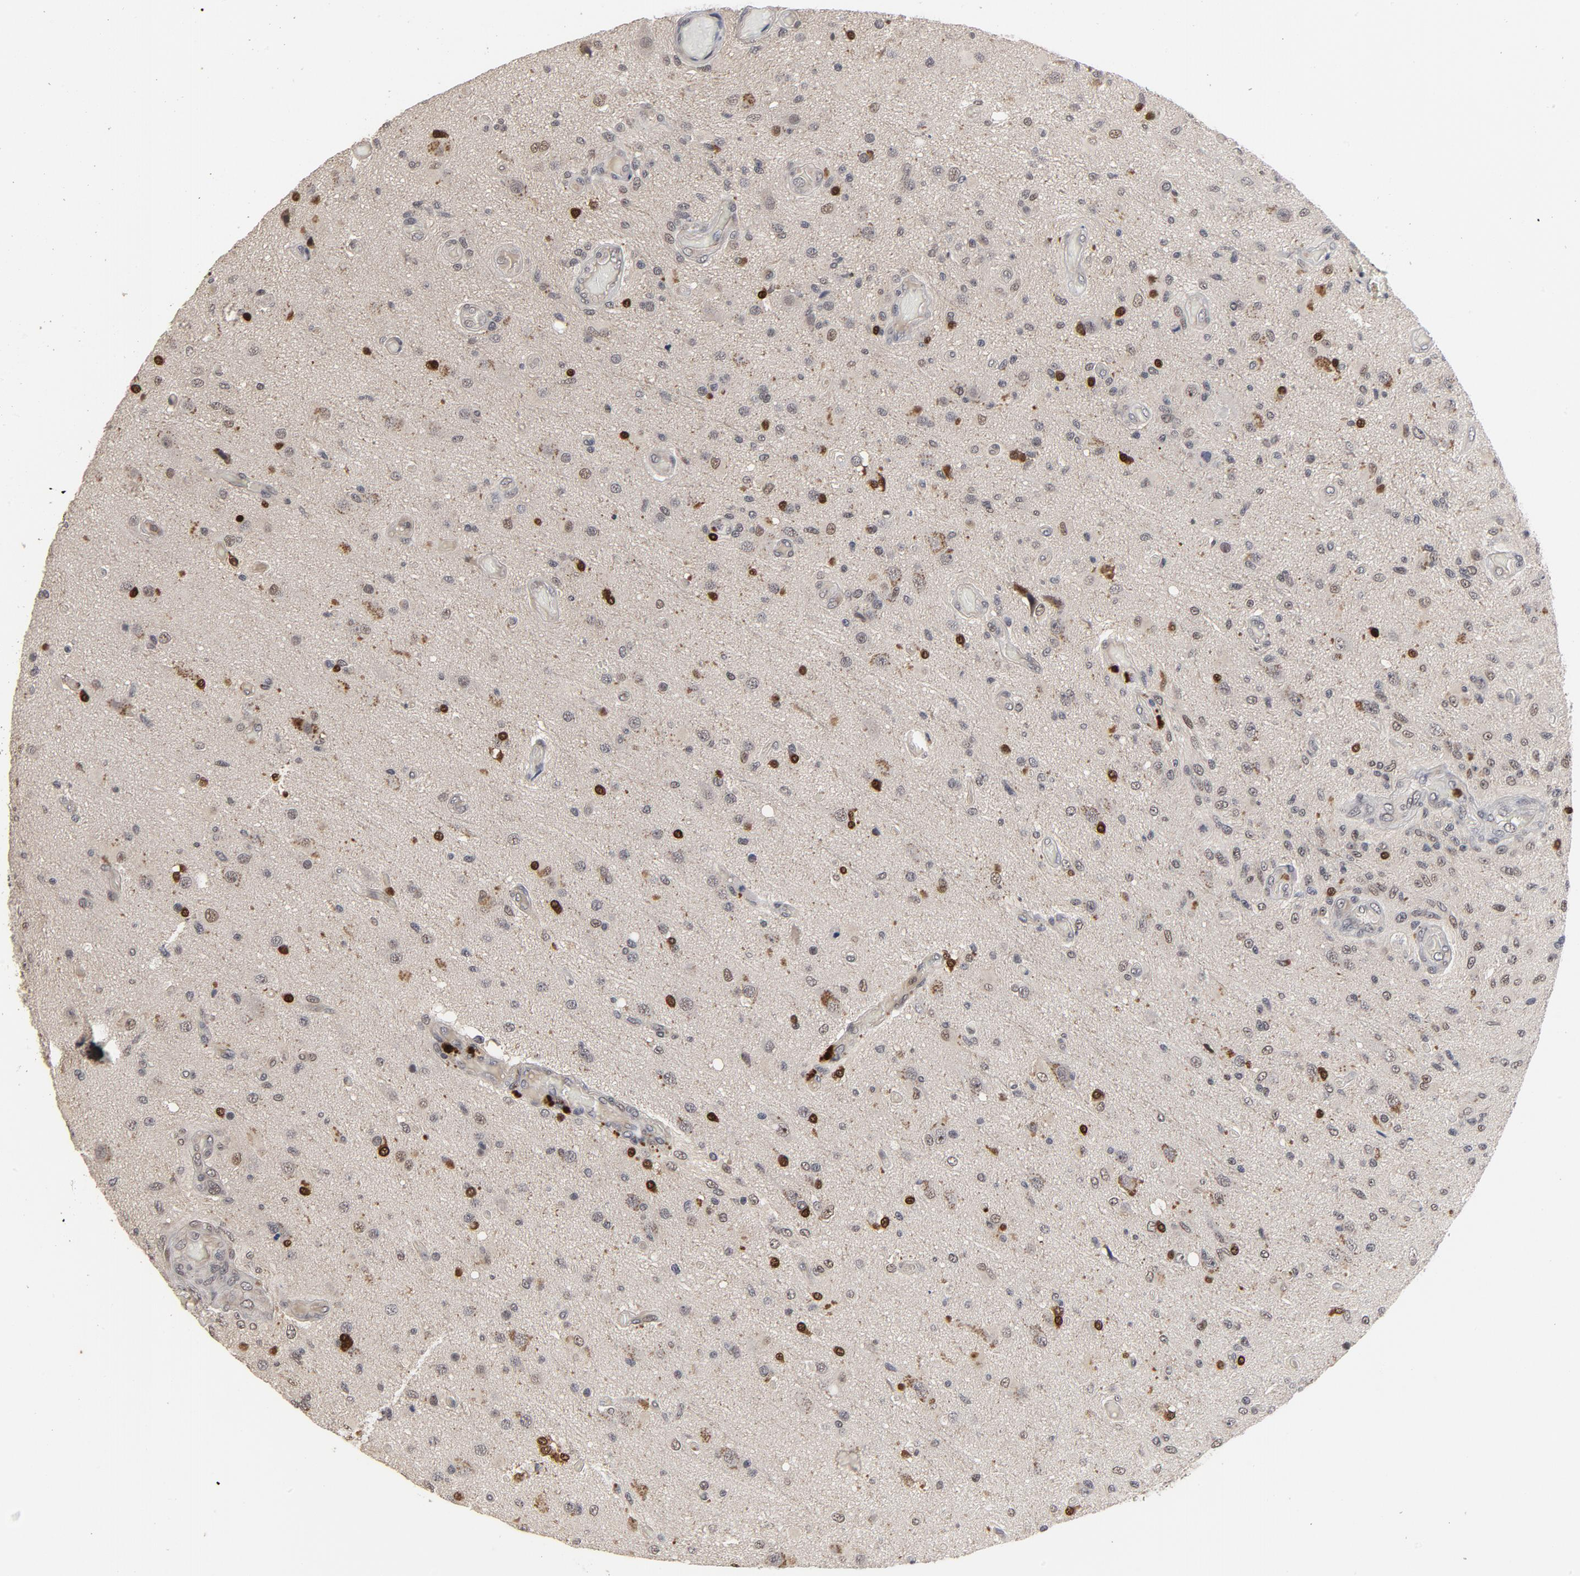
{"staining": {"intensity": "moderate", "quantity": "<25%", "location": "cytoplasmic/membranous"}, "tissue": "glioma", "cell_type": "Tumor cells", "image_type": "cancer", "snomed": [{"axis": "morphology", "description": "Normal tissue, NOS"}, {"axis": "morphology", "description": "Glioma, malignant, High grade"}, {"axis": "topography", "description": "Cerebral cortex"}], "caption": "A photomicrograph of glioma stained for a protein reveals moderate cytoplasmic/membranous brown staining in tumor cells.", "gene": "RTL5", "patient": {"sex": "male", "age": 77}}